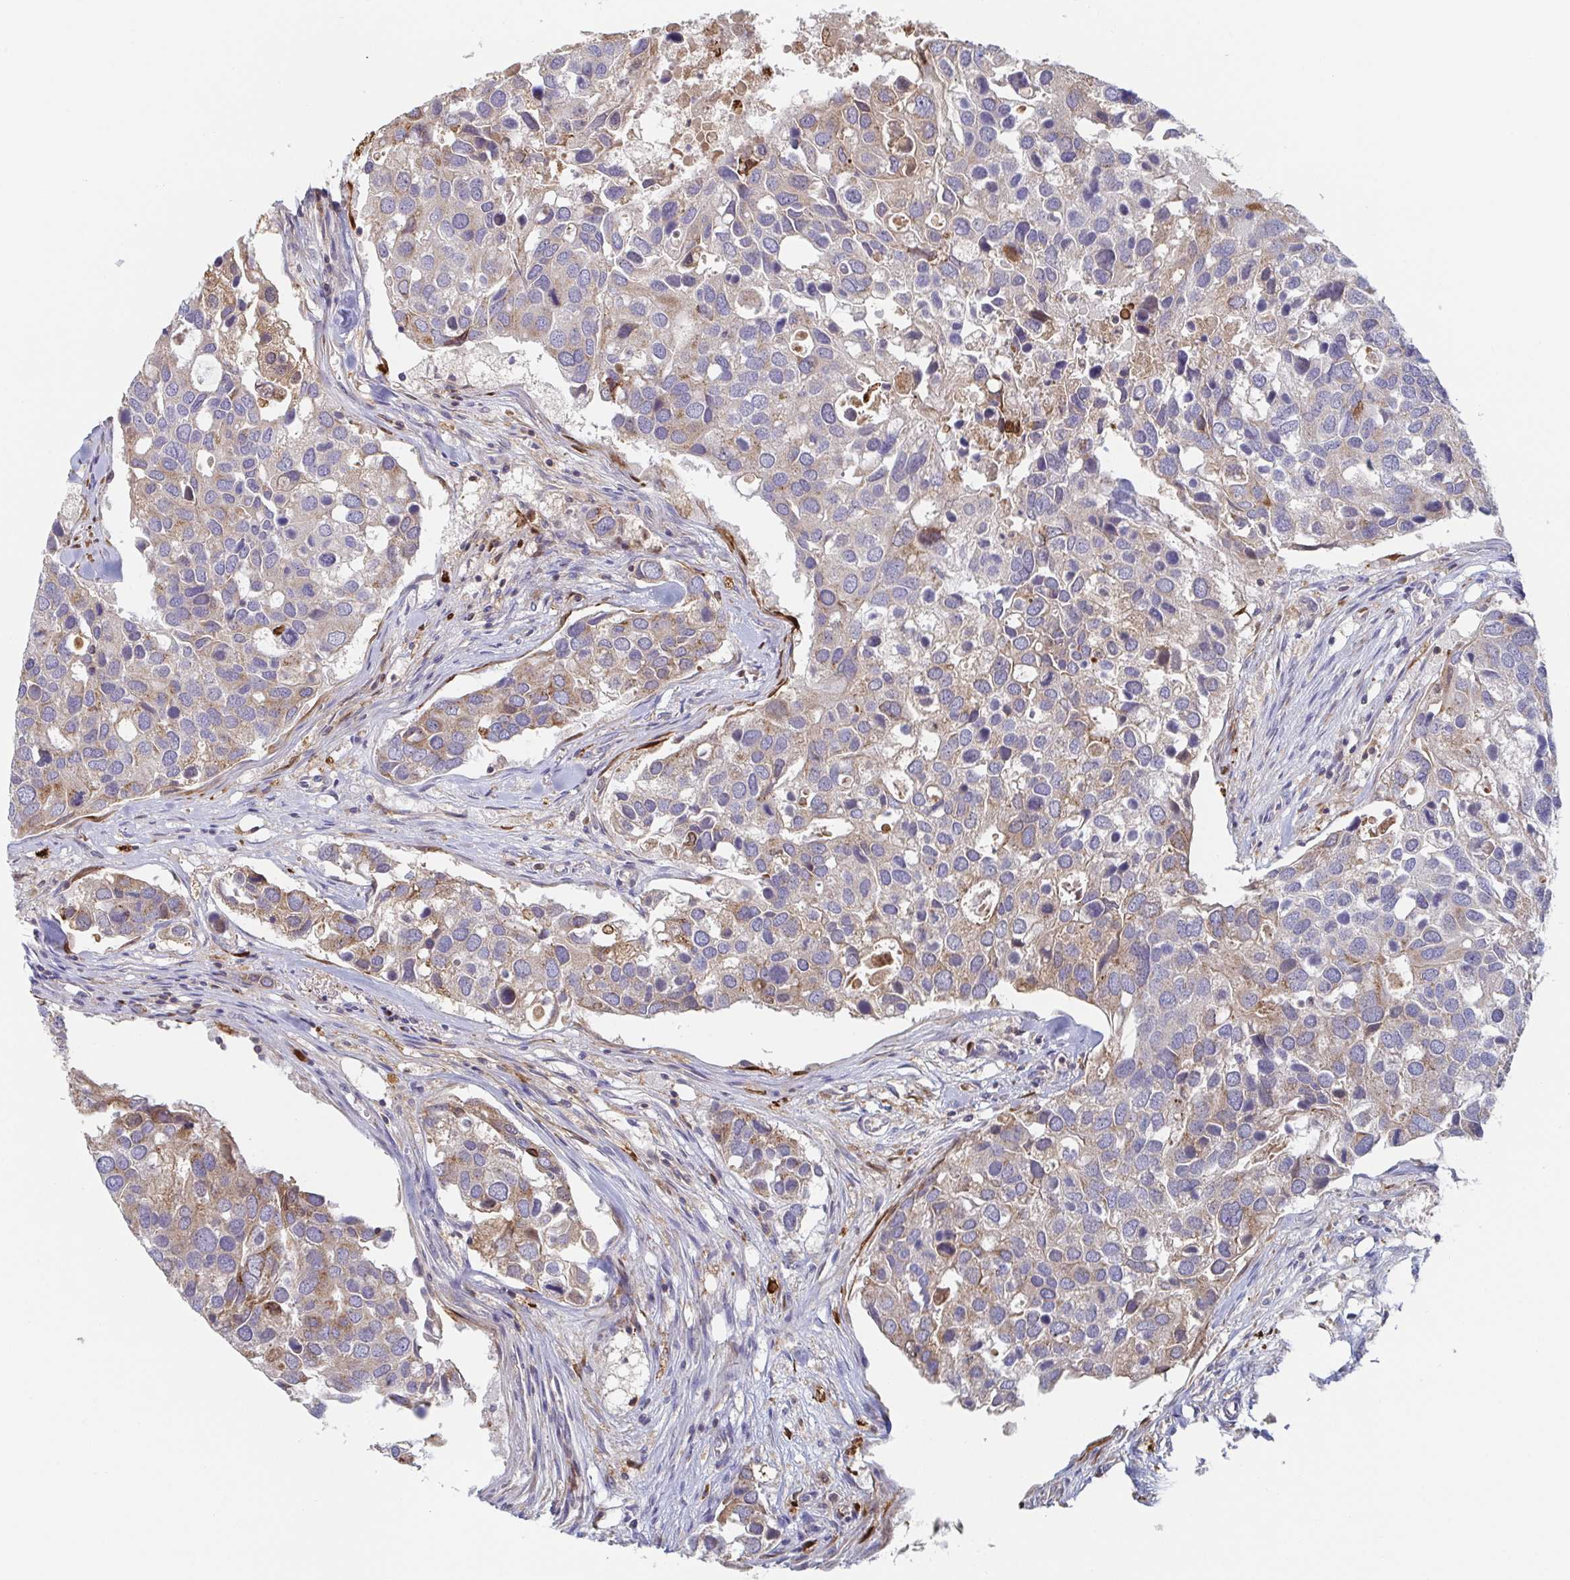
{"staining": {"intensity": "weak", "quantity": "25%-75%", "location": "cytoplasmic/membranous"}, "tissue": "breast cancer", "cell_type": "Tumor cells", "image_type": "cancer", "snomed": [{"axis": "morphology", "description": "Duct carcinoma"}, {"axis": "topography", "description": "Breast"}], "caption": "Weak cytoplasmic/membranous expression is present in approximately 25%-75% of tumor cells in intraductal carcinoma (breast).", "gene": "TUFT1", "patient": {"sex": "female", "age": 83}}